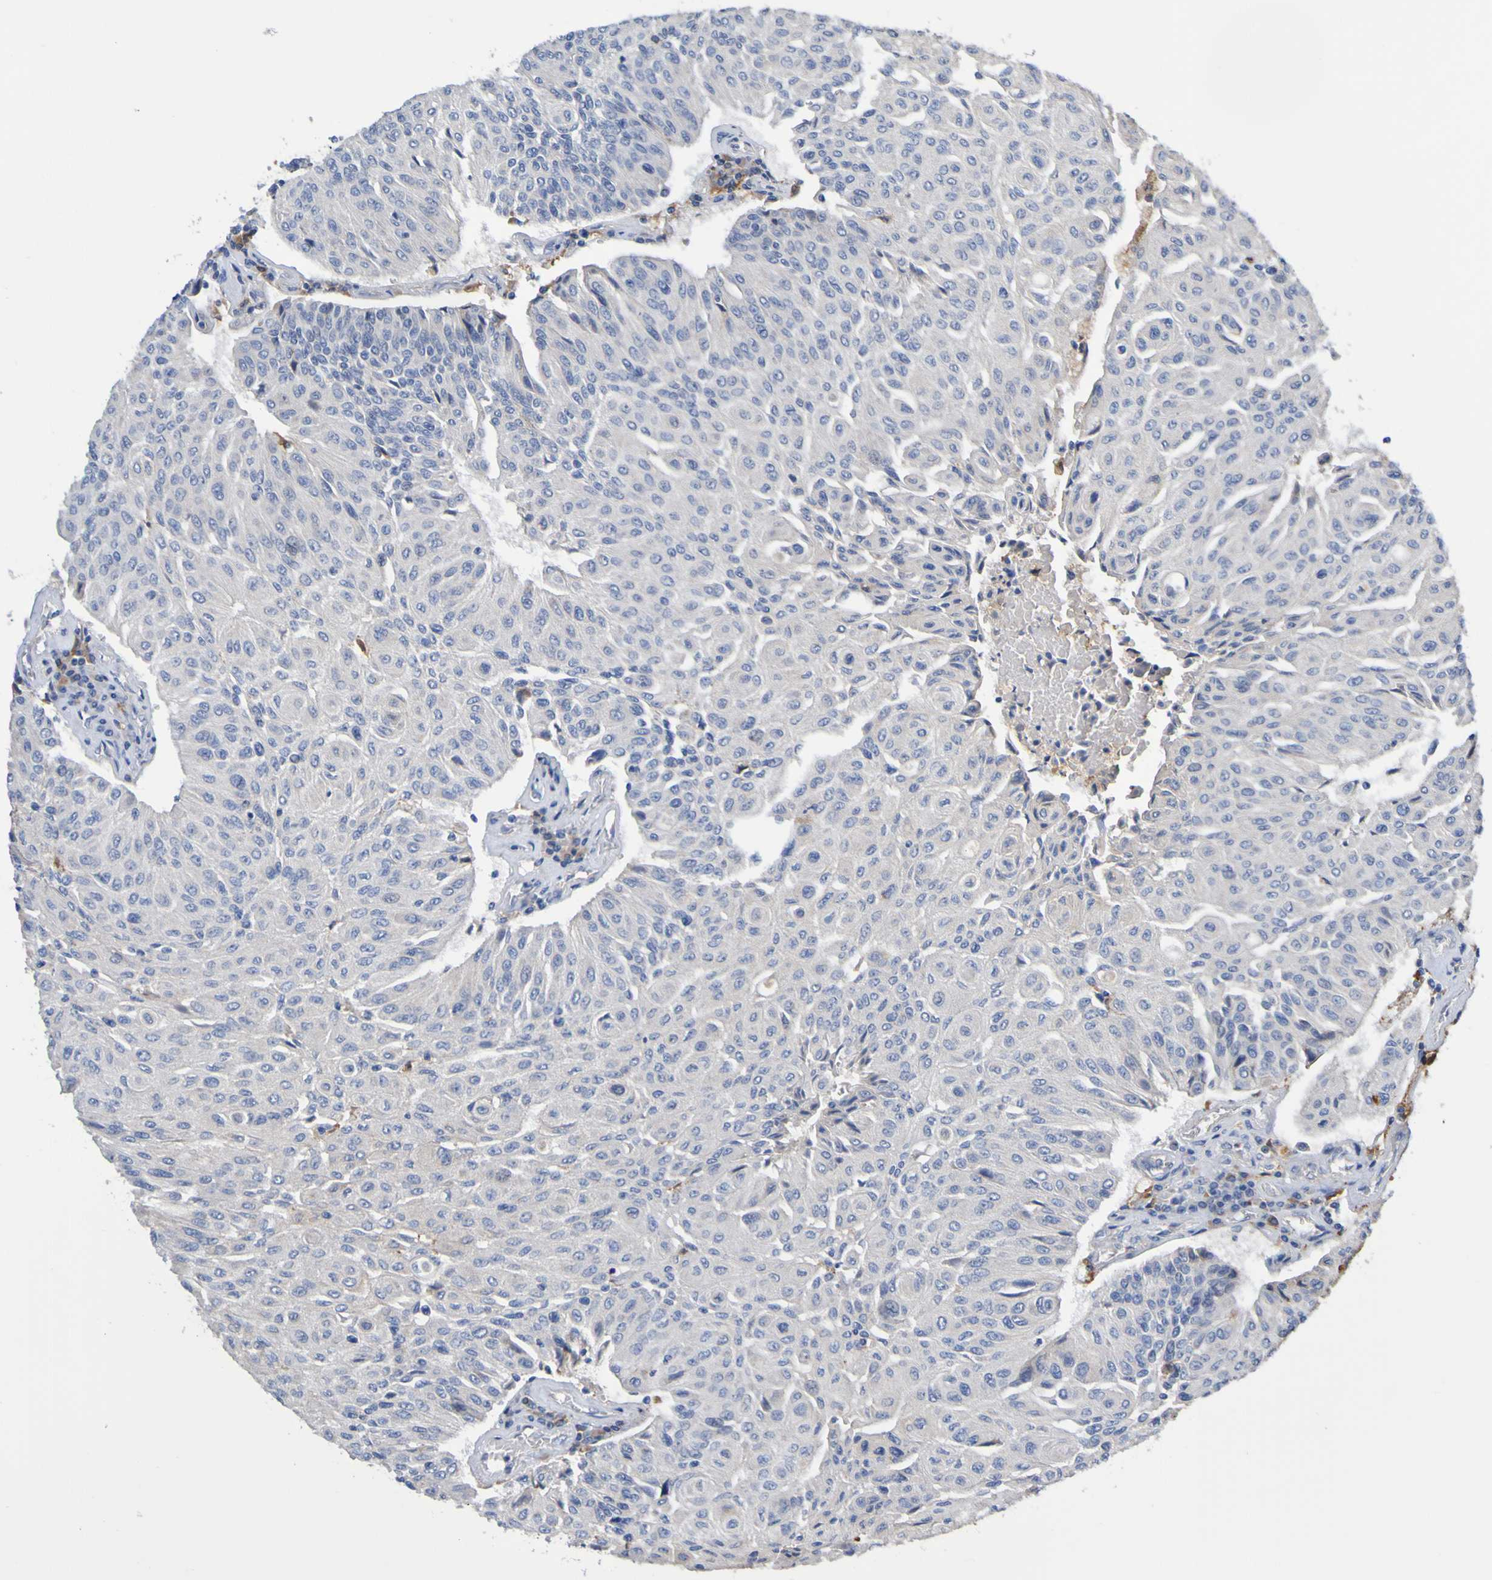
{"staining": {"intensity": "weak", "quantity": ">75%", "location": "cytoplasmic/membranous"}, "tissue": "urothelial cancer", "cell_type": "Tumor cells", "image_type": "cancer", "snomed": [{"axis": "morphology", "description": "Urothelial carcinoma, High grade"}, {"axis": "topography", "description": "Urinary bladder"}], "caption": "A photomicrograph showing weak cytoplasmic/membranous expression in about >75% of tumor cells in high-grade urothelial carcinoma, as visualized by brown immunohistochemical staining.", "gene": "METAP2", "patient": {"sex": "male", "age": 66}}